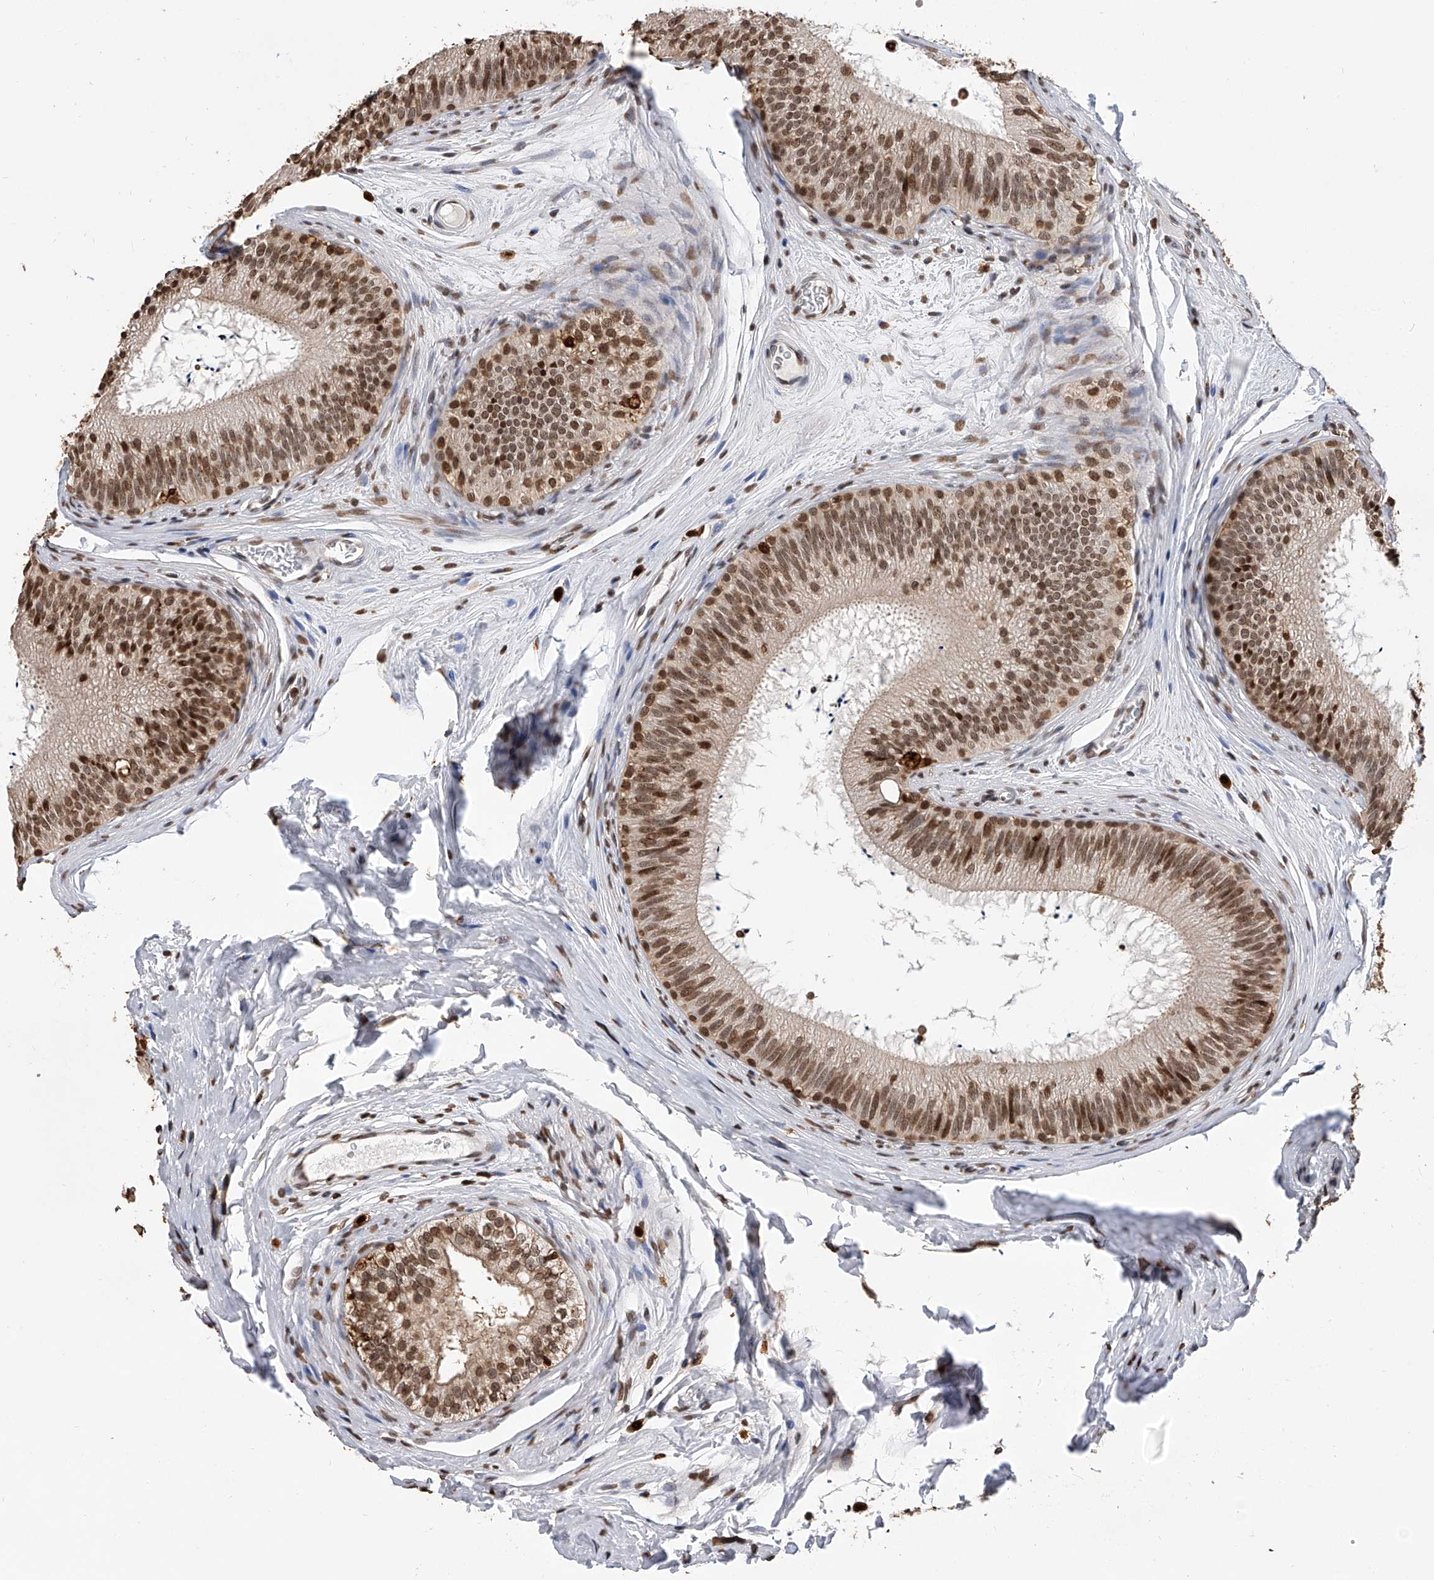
{"staining": {"intensity": "moderate", "quantity": ">75%", "location": "nuclear"}, "tissue": "epididymis", "cell_type": "Glandular cells", "image_type": "normal", "snomed": [{"axis": "morphology", "description": "Normal tissue, NOS"}, {"axis": "topography", "description": "Epididymis"}], "caption": "Protein expression analysis of normal human epididymis reveals moderate nuclear expression in approximately >75% of glandular cells. (brown staining indicates protein expression, while blue staining denotes nuclei).", "gene": "CFAP410", "patient": {"sex": "male", "age": 29}}